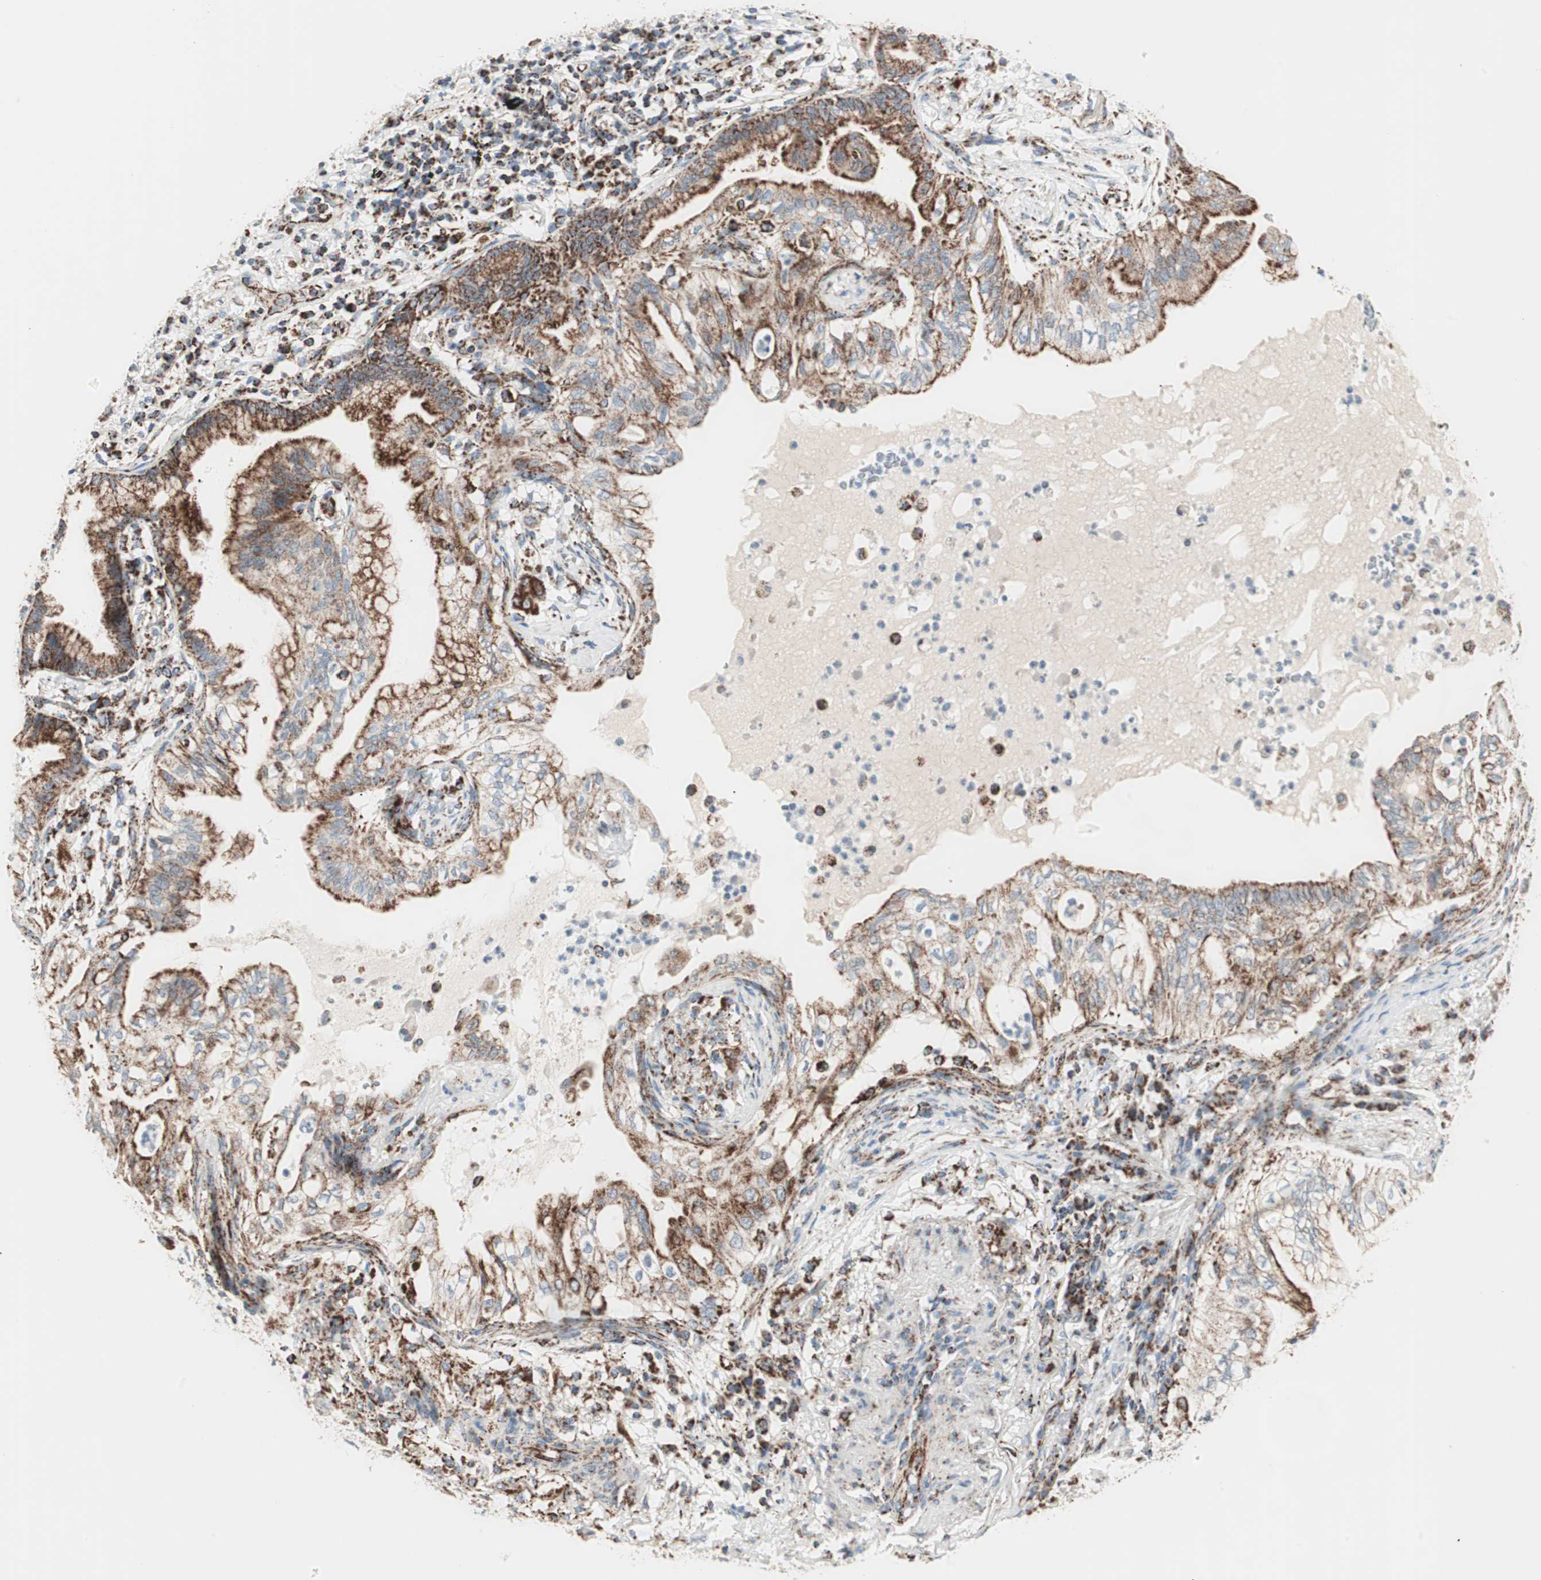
{"staining": {"intensity": "strong", "quantity": ">75%", "location": "cytoplasmic/membranous"}, "tissue": "lung cancer", "cell_type": "Tumor cells", "image_type": "cancer", "snomed": [{"axis": "morphology", "description": "Adenocarcinoma, NOS"}, {"axis": "topography", "description": "Lung"}], "caption": "Strong cytoplasmic/membranous expression is present in approximately >75% of tumor cells in lung cancer. The staining was performed using DAB (3,3'-diaminobenzidine), with brown indicating positive protein expression. Nuclei are stained blue with hematoxylin.", "gene": "TOMM20", "patient": {"sex": "female", "age": 70}}